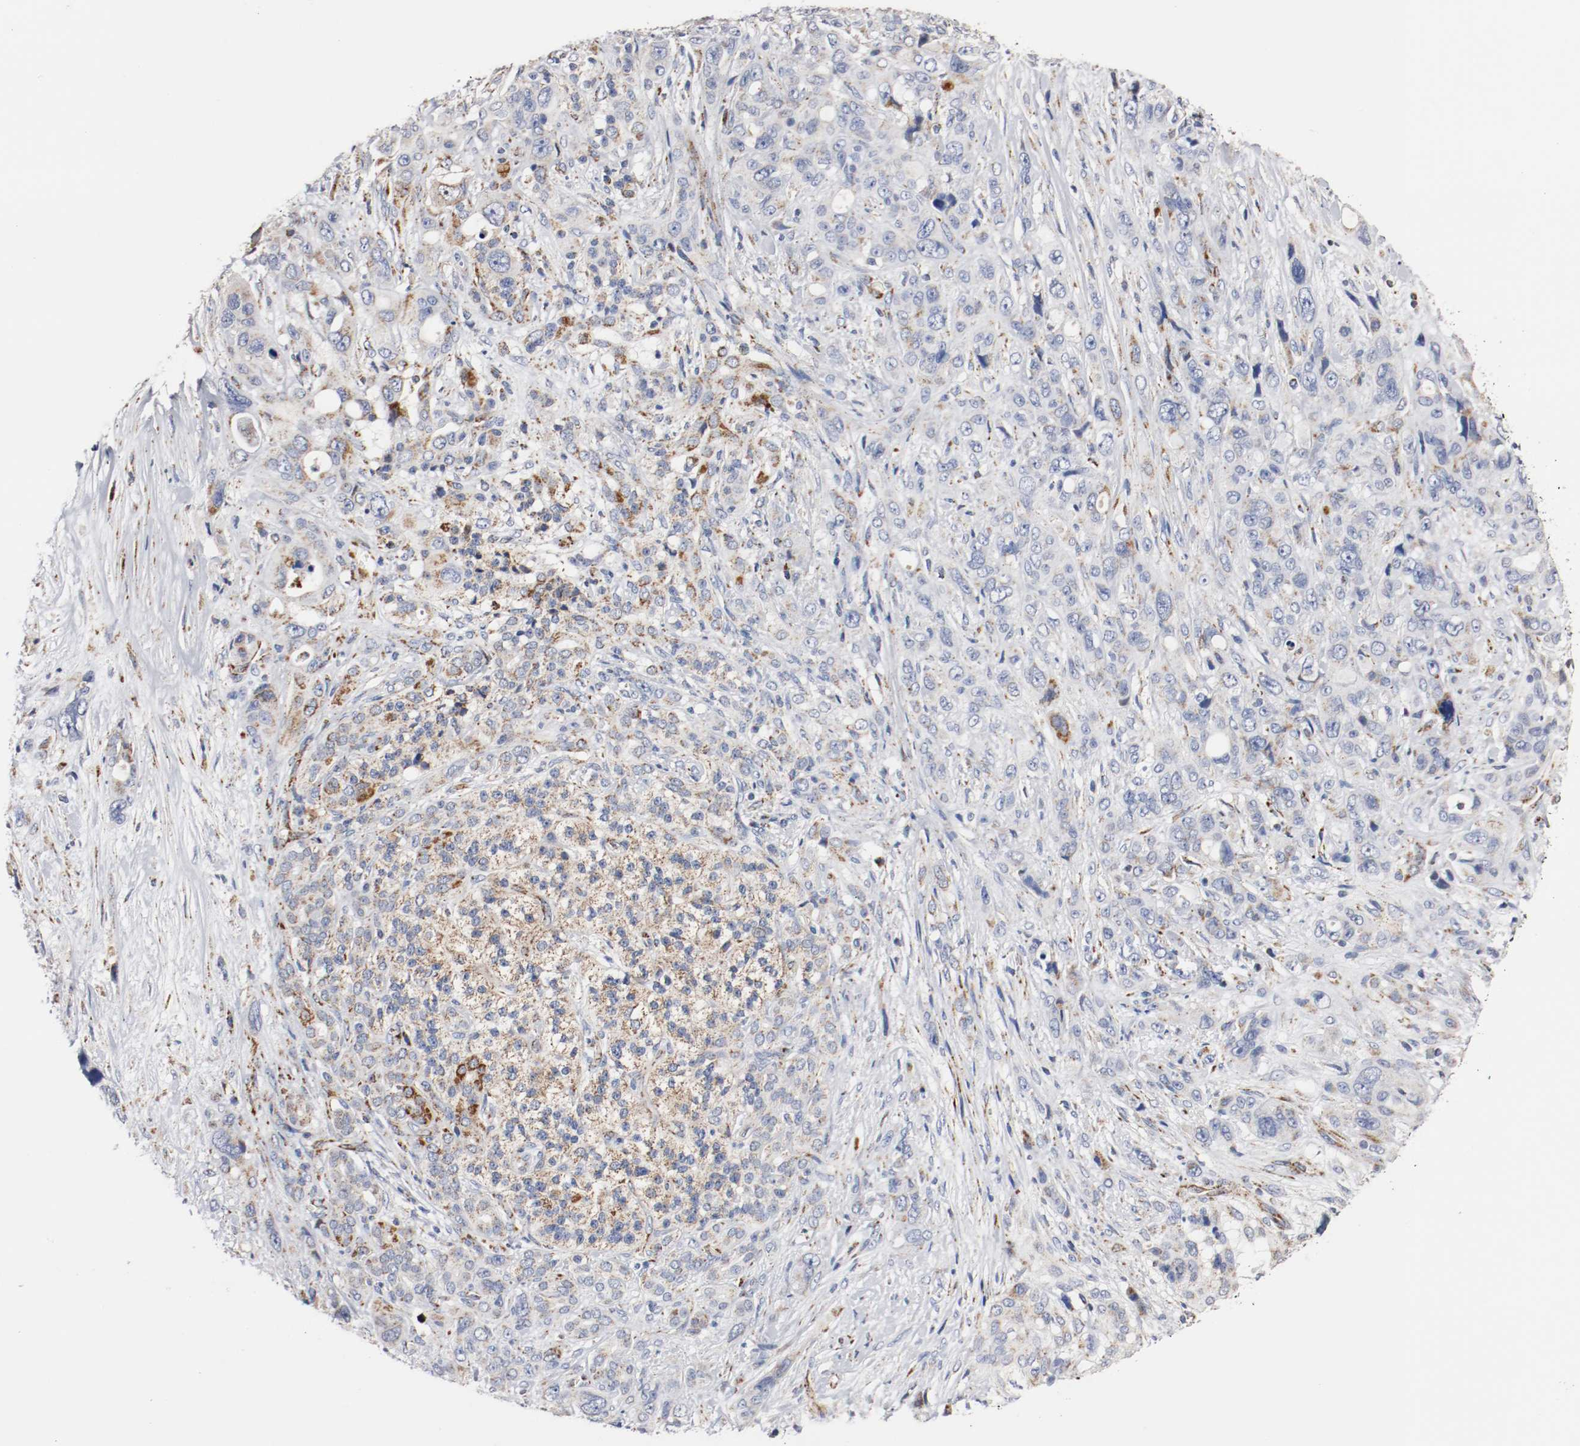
{"staining": {"intensity": "moderate", "quantity": "25%-75%", "location": "cytoplasmic/membranous"}, "tissue": "pancreatic cancer", "cell_type": "Tumor cells", "image_type": "cancer", "snomed": [{"axis": "morphology", "description": "Adenocarcinoma, NOS"}, {"axis": "topography", "description": "Pancreas"}], "caption": "The immunohistochemical stain shows moderate cytoplasmic/membranous staining in tumor cells of pancreatic adenocarcinoma tissue. Nuclei are stained in blue.", "gene": "TUBD1", "patient": {"sex": "male", "age": 46}}